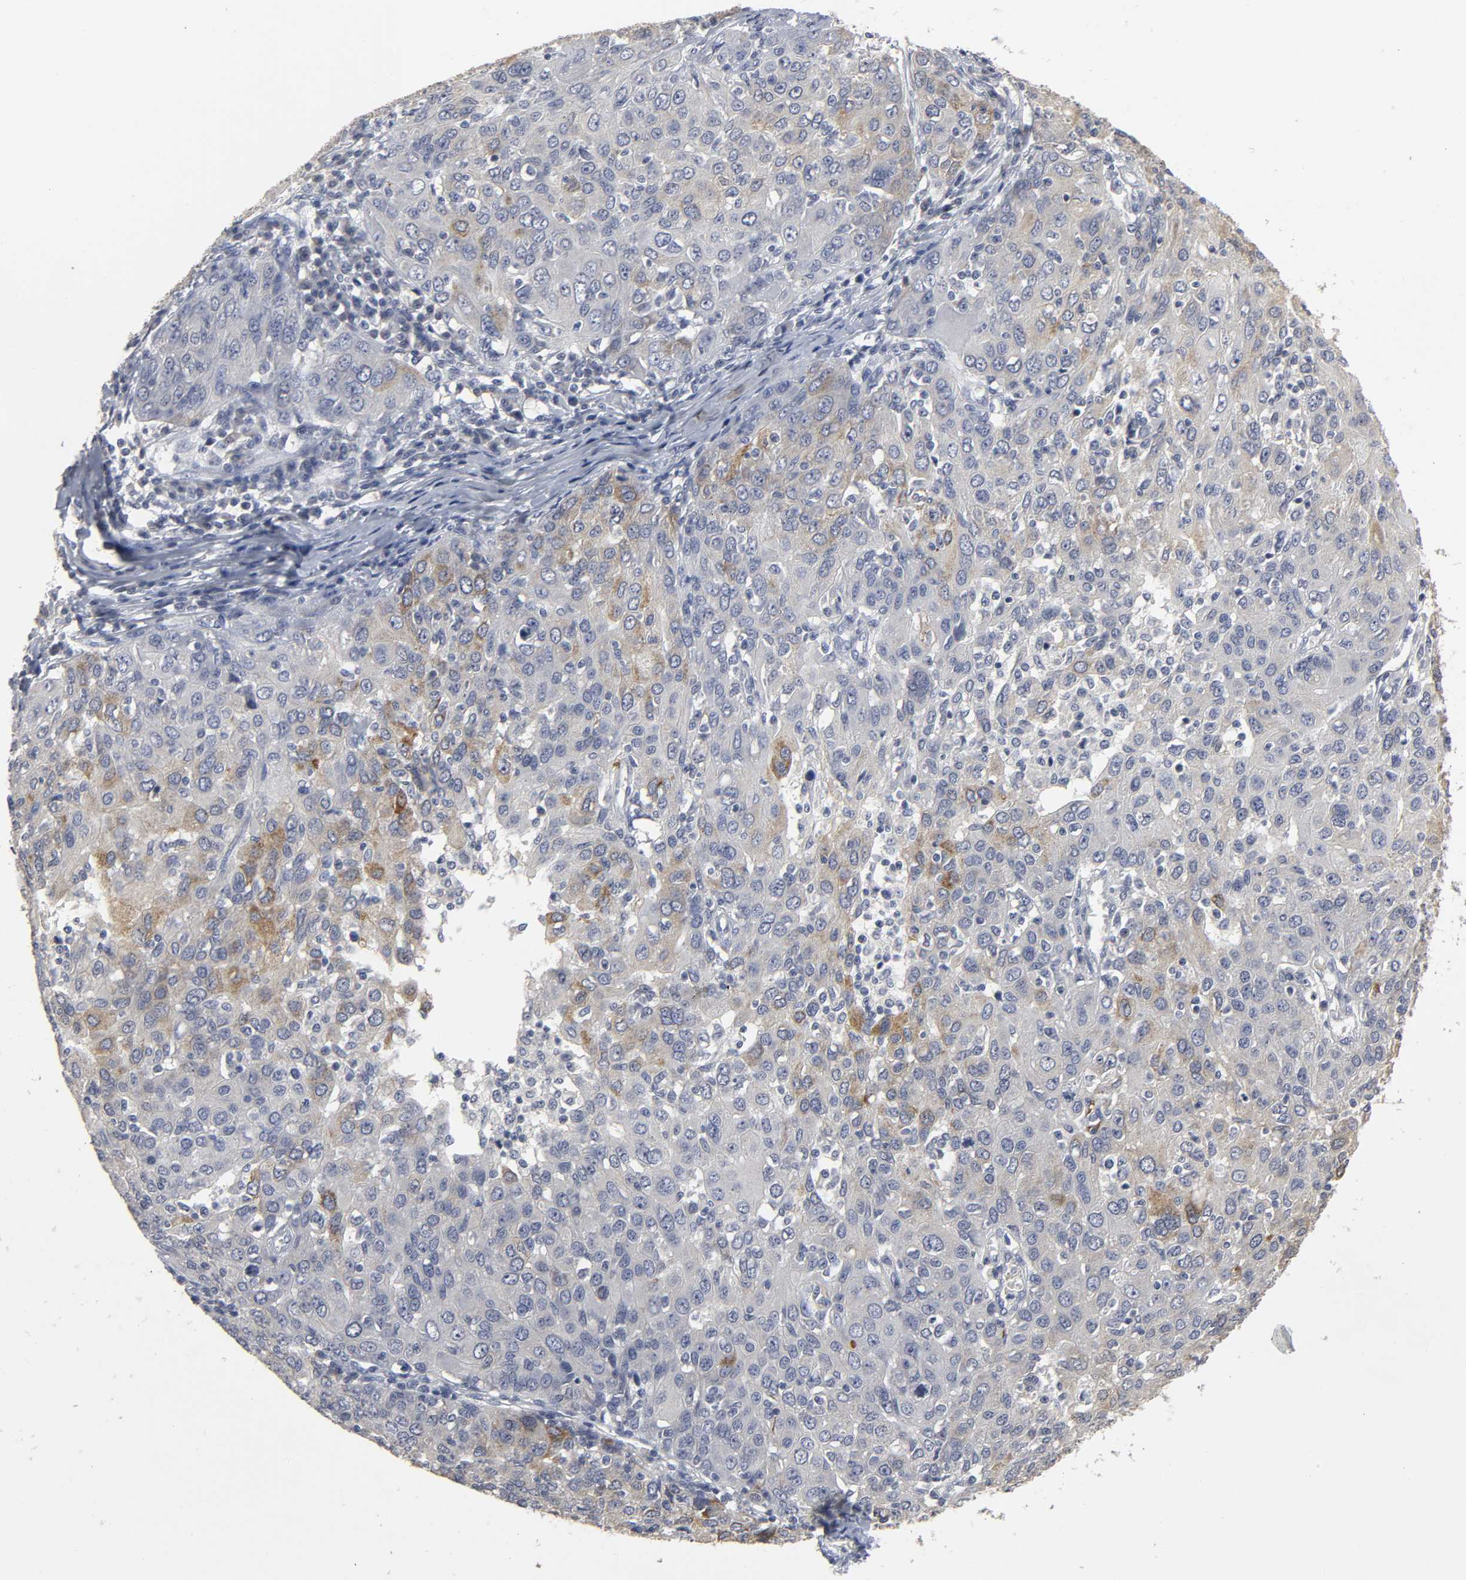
{"staining": {"intensity": "moderate", "quantity": "<25%", "location": "cytoplasmic/membranous"}, "tissue": "ovarian cancer", "cell_type": "Tumor cells", "image_type": "cancer", "snomed": [{"axis": "morphology", "description": "Carcinoma, endometroid"}, {"axis": "topography", "description": "Ovary"}], "caption": "Protein expression analysis of ovarian cancer (endometroid carcinoma) displays moderate cytoplasmic/membranous expression in about <25% of tumor cells.", "gene": "TCAP", "patient": {"sex": "female", "age": 50}}